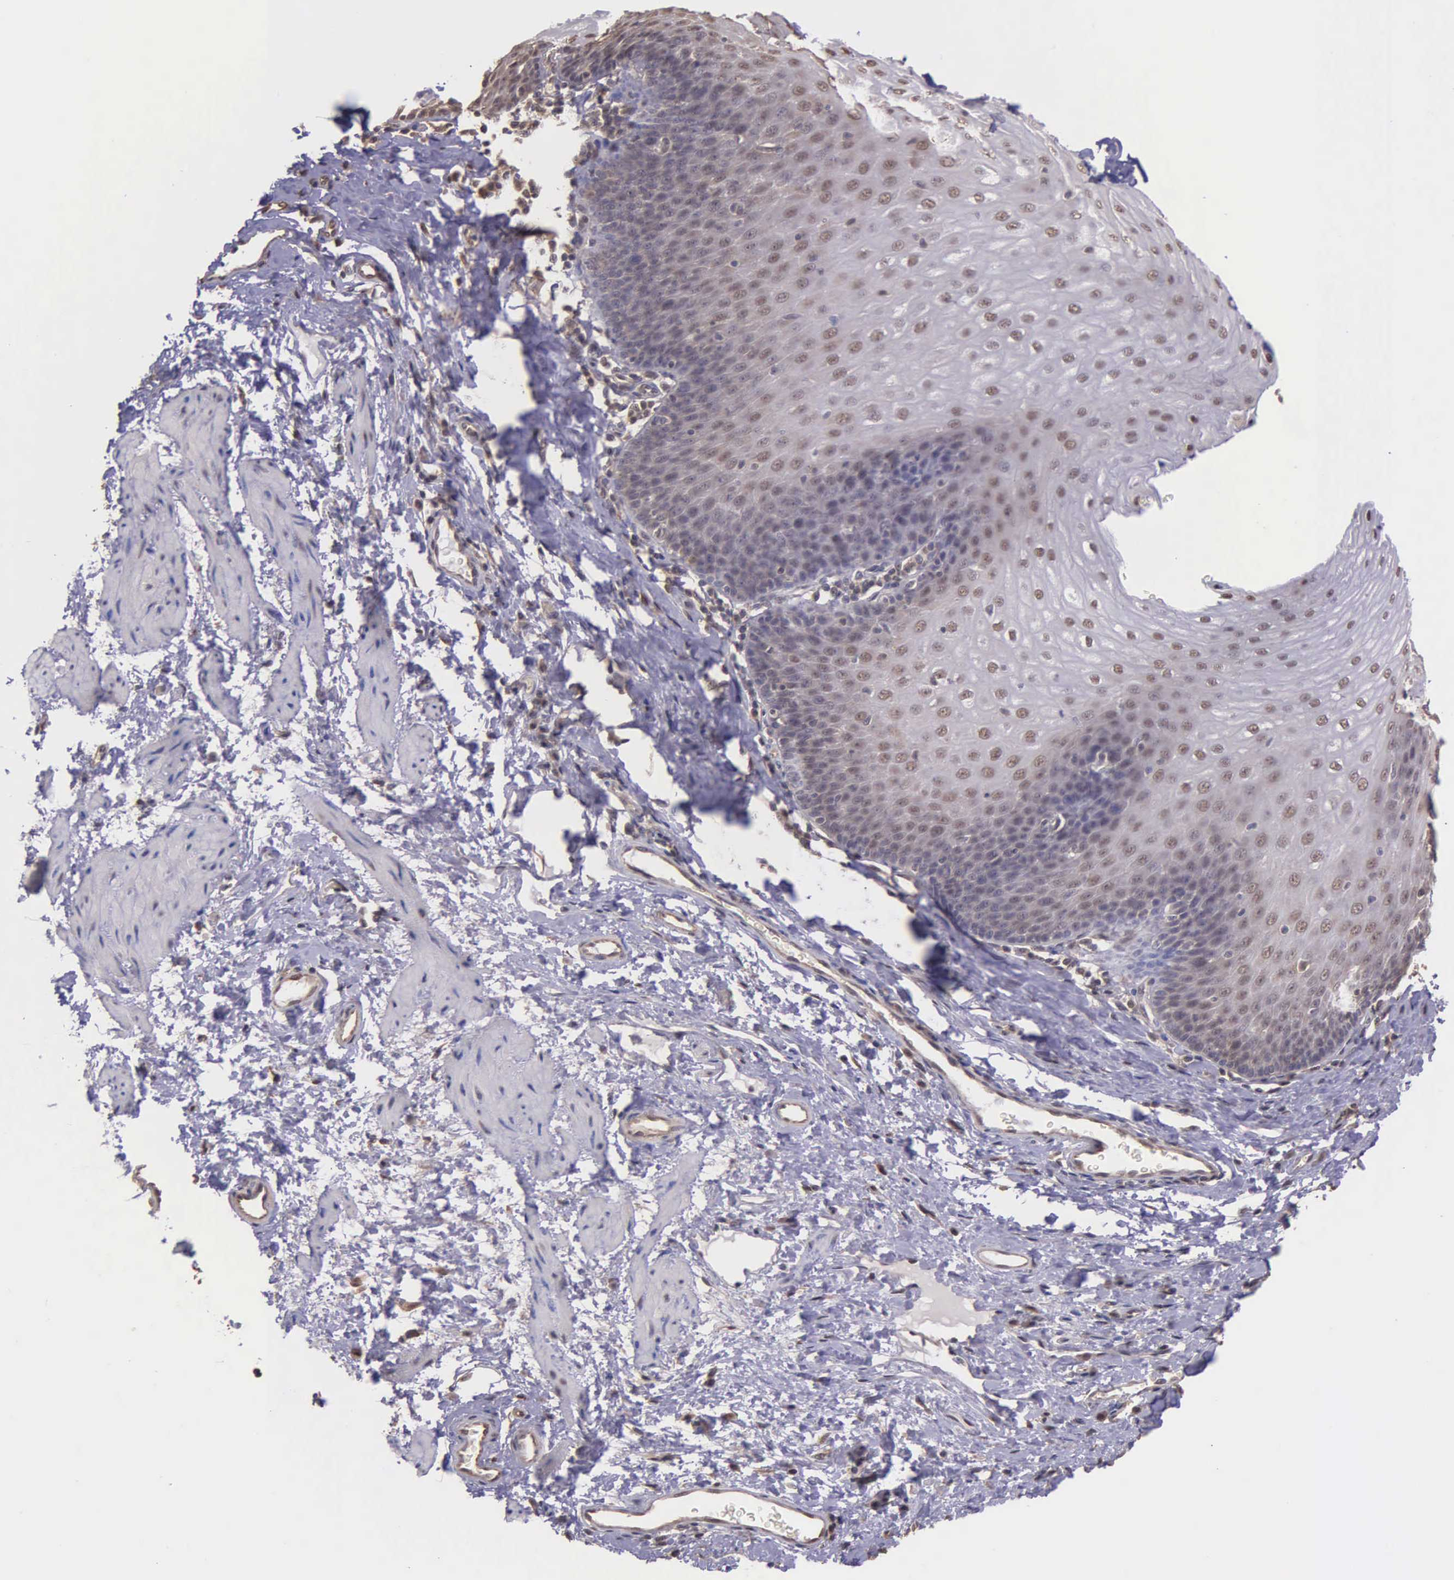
{"staining": {"intensity": "weak", "quantity": "25%-75%", "location": "cytoplasmic/membranous,nuclear"}, "tissue": "esophagus", "cell_type": "Squamous epithelial cells", "image_type": "normal", "snomed": [{"axis": "morphology", "description": "Normal tissue, NOS"}, {"axis": "topography", "description": "Esophagus"}], "caption": "A brown stain highlights weak cytoplasmic/membranous,nuclear positivity of a protein in squamous epithelial cells of unremarkable human esophagus. The staining is performed using DAB (3,3'-diaminobenzidine) brown chromogen to label protein expression. The nuclei are counter-stained blue using hematoxylin.", "gene": "PSMC1", "patient": {"sex": "female", "age": 61}}